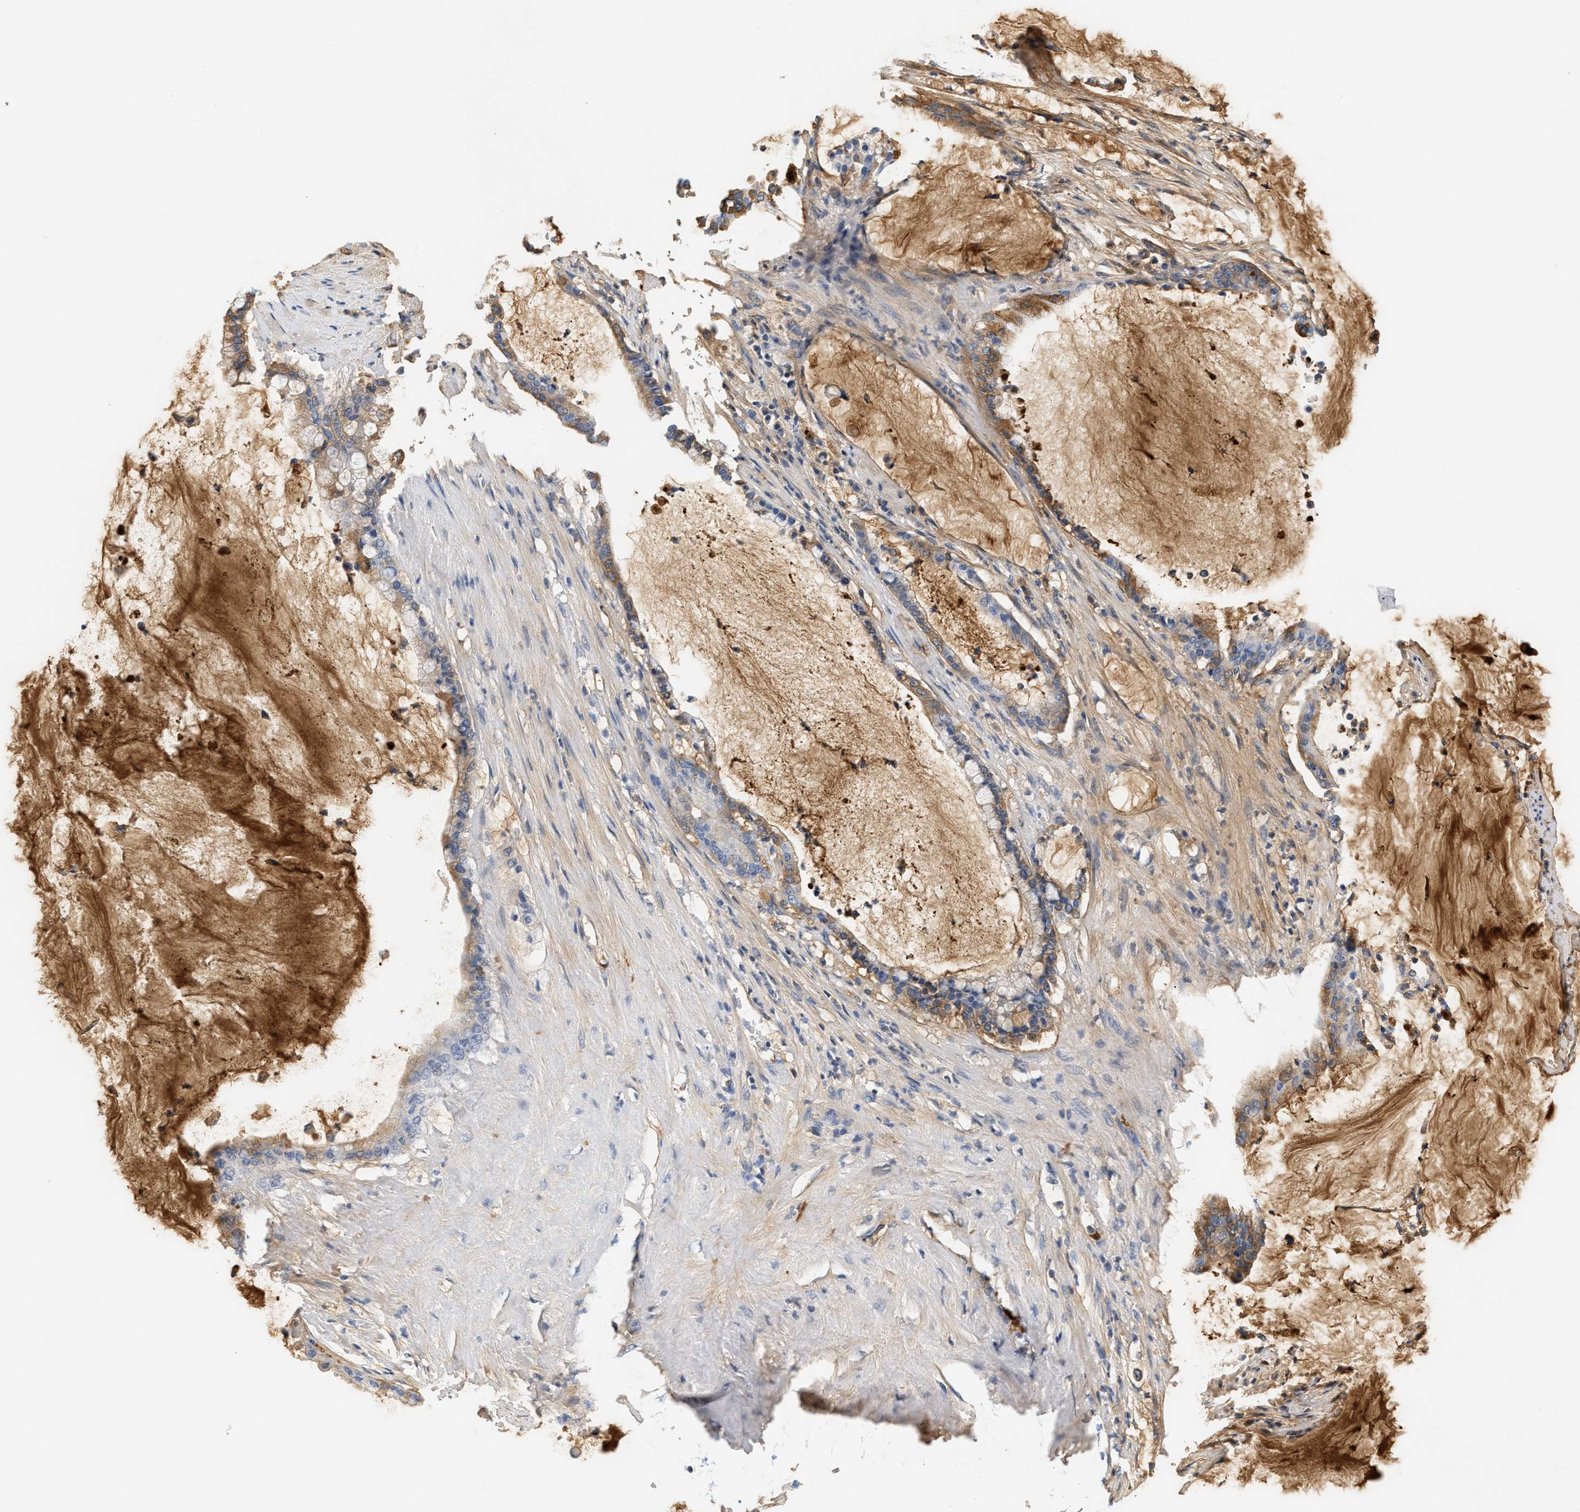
{"staining": {"intensity": "moderate", "quantity": "25%-75%", "location": "cytoplasmic/membranous"}, "tissue": "pancreatic cancer", "cell_type": "Tumor cells", "image_type": "cancer", "snomed": [{"axis": "morphology", "description": "Adenocarcinoma, NOS"}, {"axis": "topography", "description": "Pancreas"}], "caption": "The histopathology image shows staining of pancreatic cancer (adenocarcinoma), revealing moderate cytoplasmic/membranous protein positivity (brown color) within tumor cells. (Brightfield microscopy of DAB IHC at high magnification).", "gene": "CFH", "patient": {"sex": "male", "age": 41}}